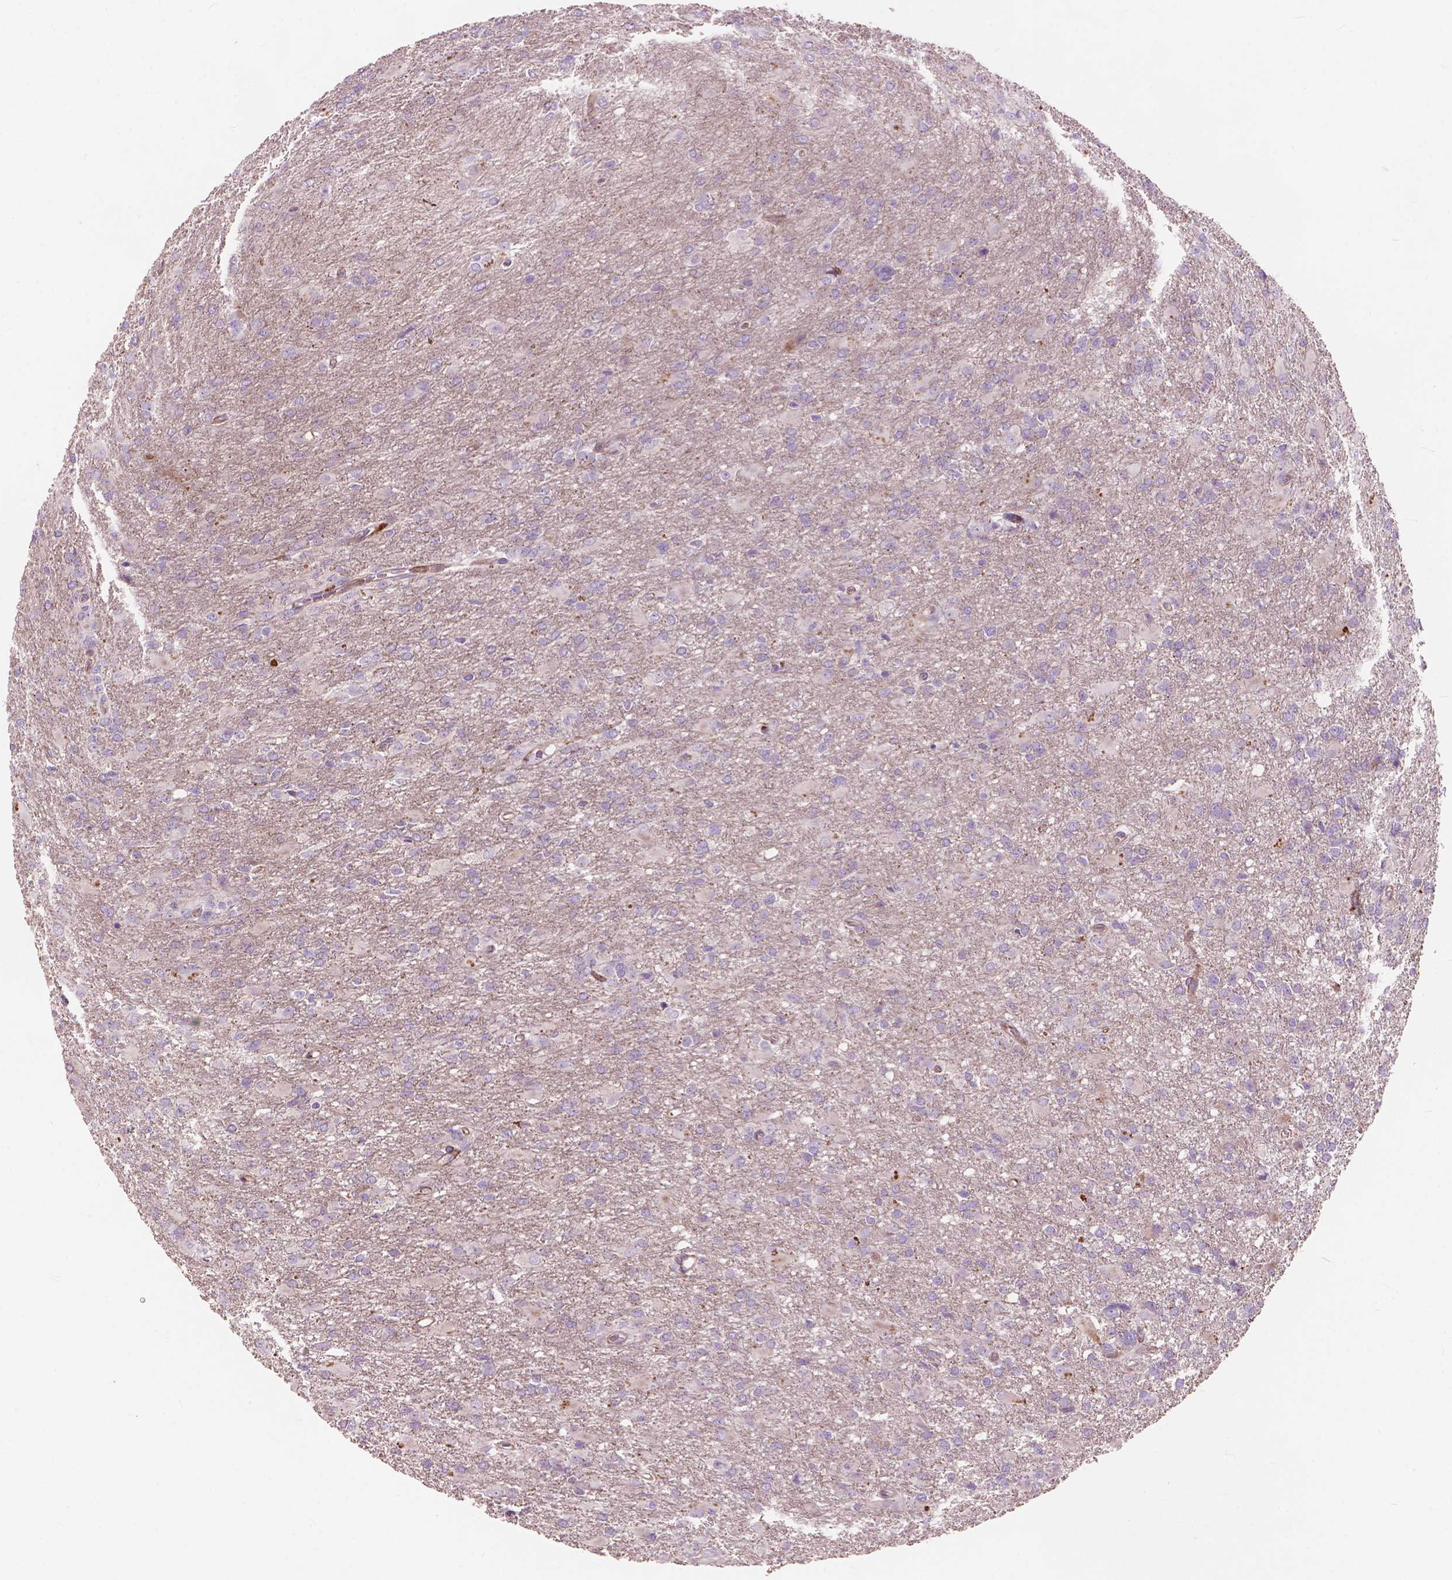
{"staining": {"intensity": "negative", "quantity": "none", "location": "none"}, "tissue": "glioma", "cell_type": "Tumor cells", "image_type": "cancer", "snomed": [{"axis": "morphology", "description": "Glioma, malignant, High grade"}, {"axis": "topography", "description": "Brain"}], "caption": "High power microscopy micrograph of an immunohistochemistry histopathology image of glioma, revealing no significant staining in tumor cells.", "gene": "MORN1", "patient": {"sex": "male", "age": 68}}